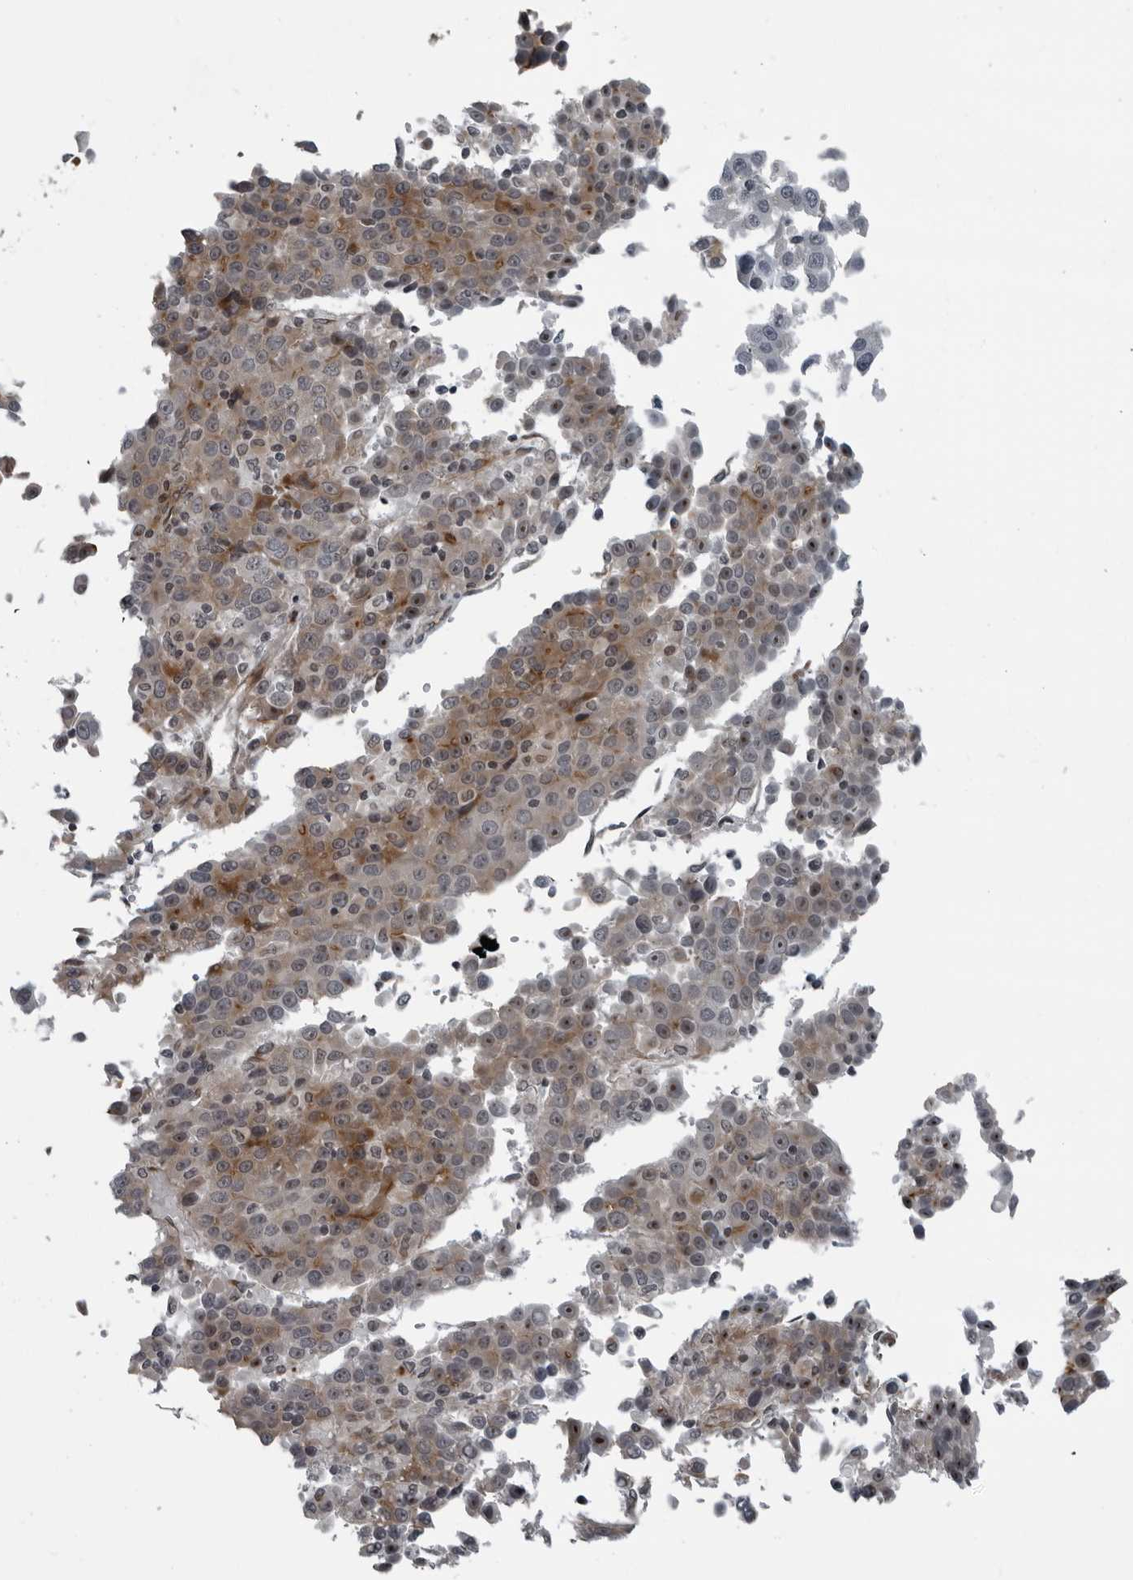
{"staining": {"intensity": "moderate", "quantity": "25%-75%", "location": "cytoplasmic/membranous,nuclear"}, "tissue": "liver cancer", "cell_type": "Tumor cells", "image_type": "cancer", "snomed": [{"axis": "morphology", "description": "Carcinoma, Hepatocellular, NOS"}, {"axis": "topography", "description": "Liver"}], "caption": "Protein staining of liver cancer tissue displays moderate cytoplasmic/membranous and nuclear staining in about 25%-75% of tumor cells.", "gene": "FAM102B", "patient": {"sex": "female", "age": 53}}